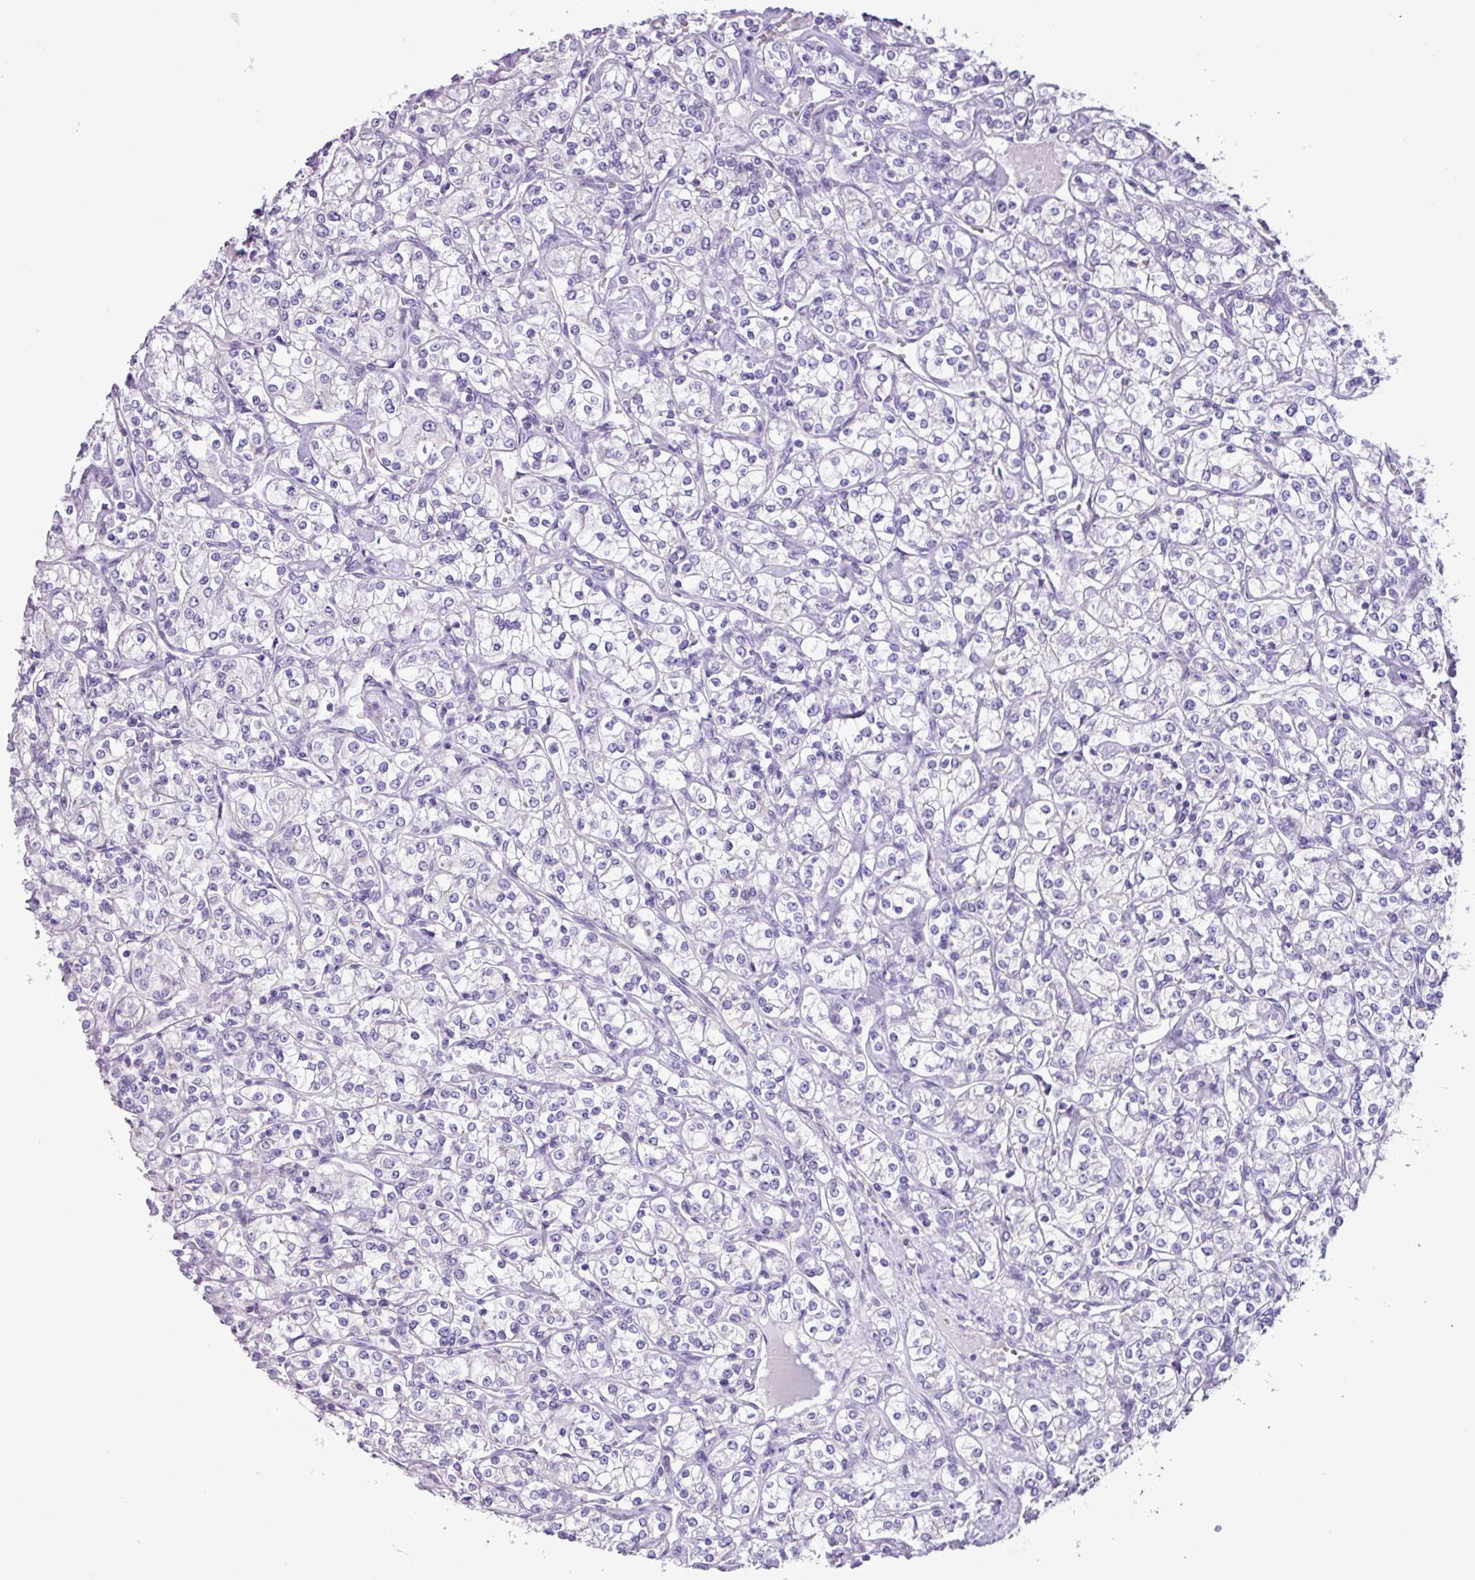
{"staining": {"intensity": "negative", "quantity": "none", "location": "none"}, "tissue": "renal cancer", "cell_type": "Tumor cells", "image_type": "cancer", "snomed": [{"axis": "morphology", "description": "Adenocarcinoma, NOS"}, {"axis": "topography", "description": "Kidney"}], "caption": "Immunohistochemistry histopathology image of human renal cancer stained for a protein (brown), which reveals no expression in tumor cells. (DAB IHC visualized using brightfield microscopy, high magnification).", "gene": "CYSTM1", "patient": {"sex": "male", "age": 77}}